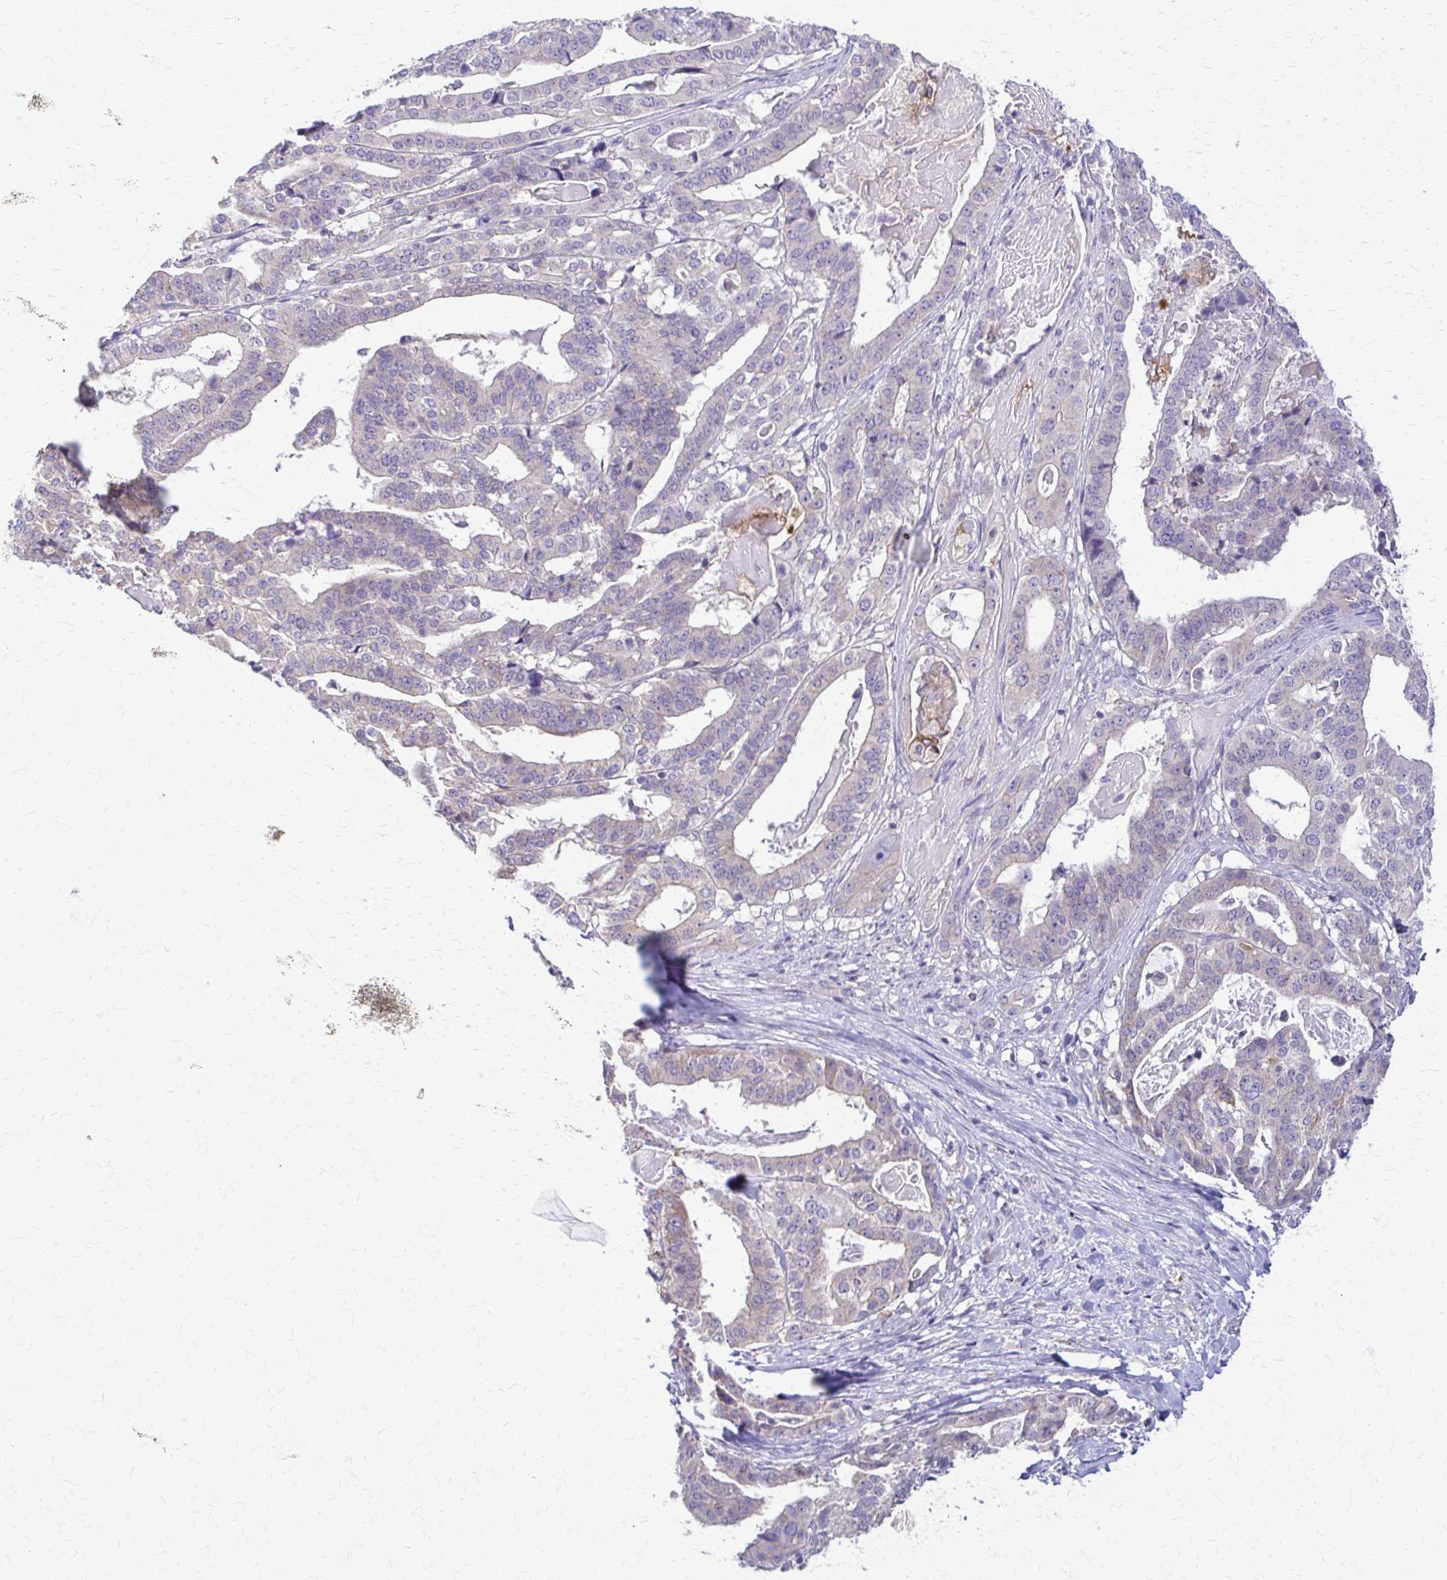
{"staining": {"intensity": "negative", "quantity": "none", "location": "none"}, "tissue": "stomach cancer", "cell_type": "Tumor cells", "image_type": "cancer", "snomed": [{"axis": "morphology", "description": "Adenocarcinoma, NOS"}, {"axis": "topography", "description": "Stomach"}], "caption": "IHC of human stomach adenocarcinoma reveals no positivity in tumor cells.", "gene": "PIK3AP1", "patient": {"sex": "male", "age": 48}}